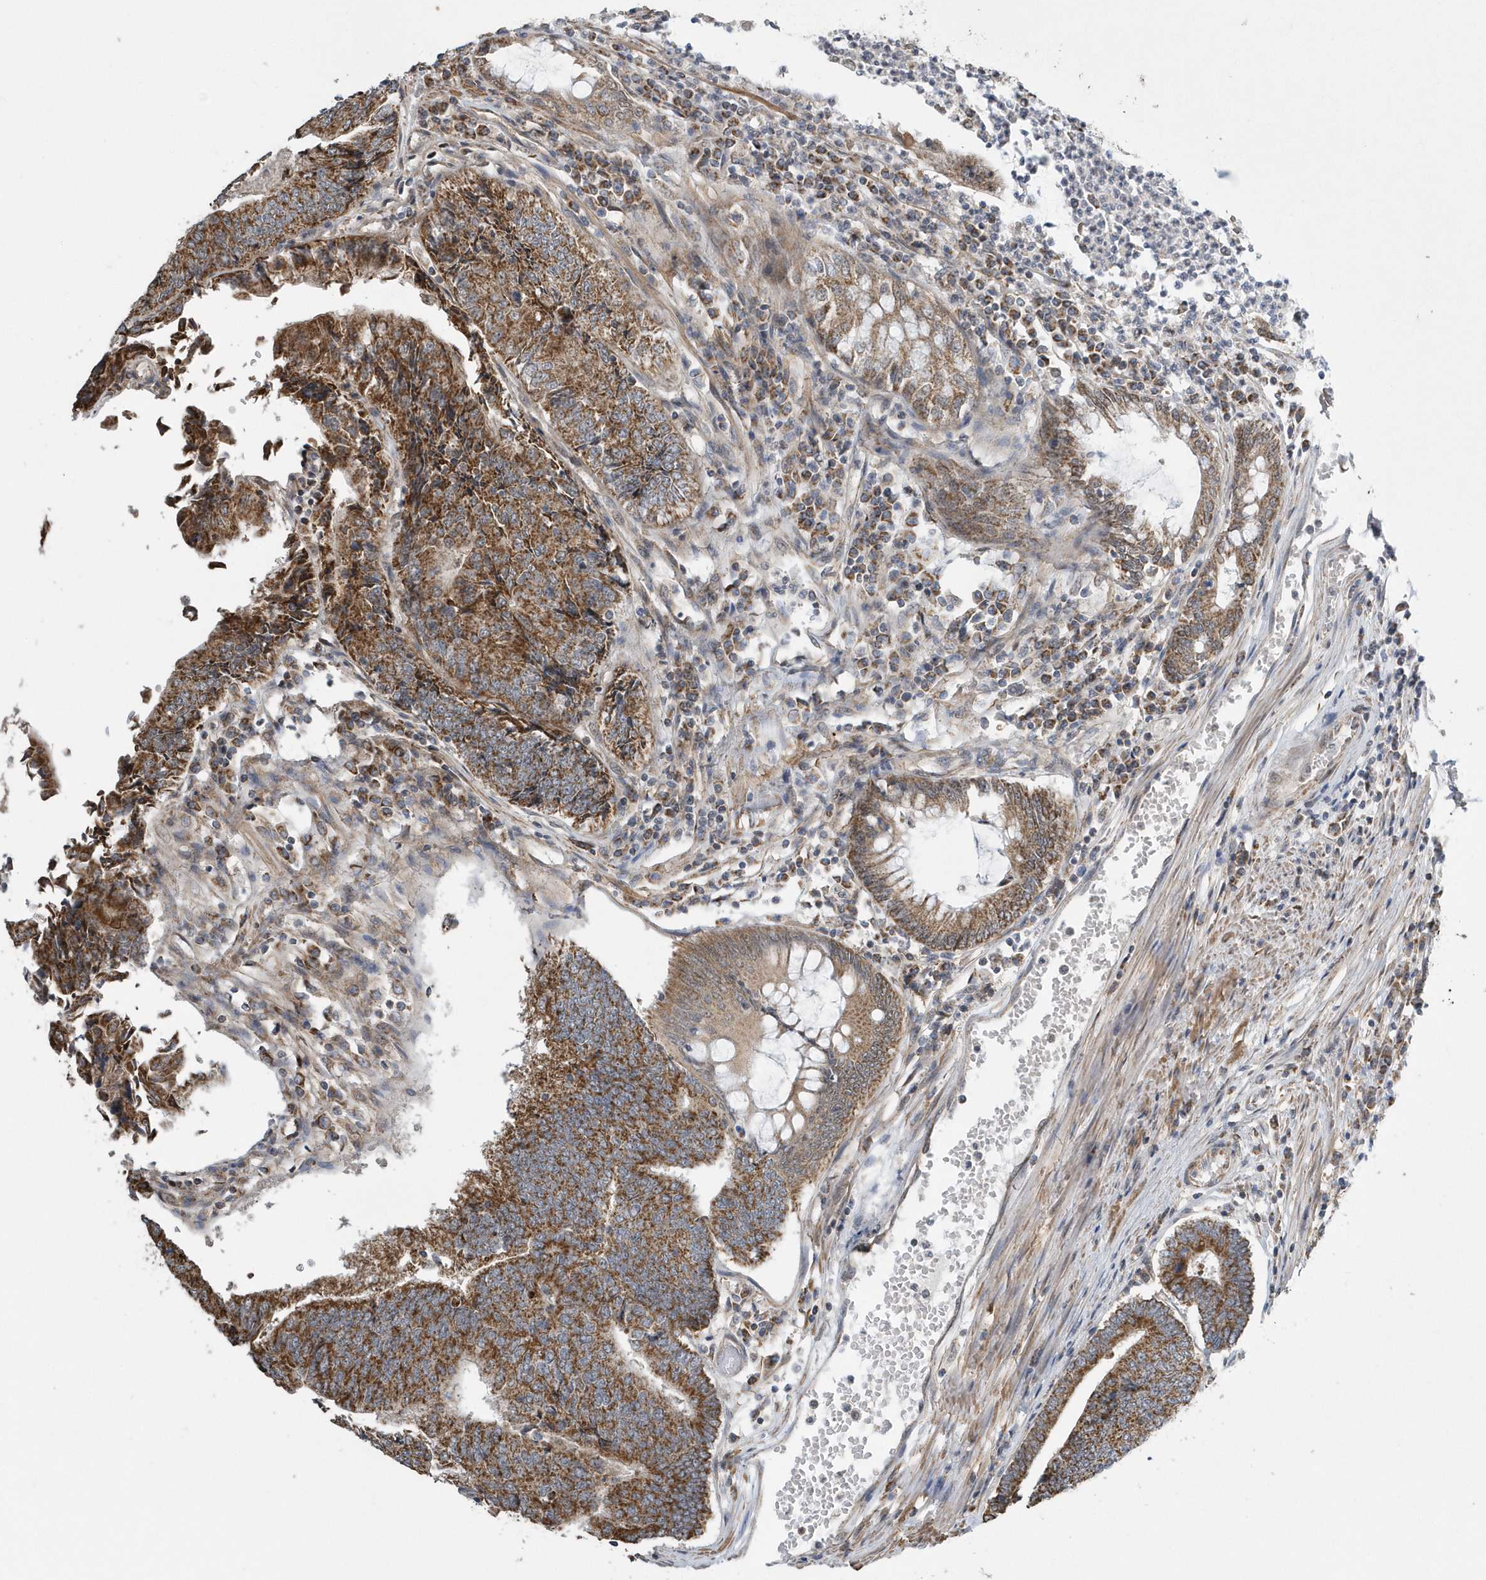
{"staining": {"intensity": "strong", "quantity": ">75%", "location": "cytoplasmic/membranous"}, "tissue": "colorectal cancer", "cell_type": "Tumor cells", "image_type": "cancer", "snomed": [{"axis": "morphology", "description": "Adenocarcinoma, NOS"}, {"axis": "topography", "description": "Colon"}], "caption": "The immunohistochemical stain labels strong cytoplasmic/membranous expression in tumor cells of colorectal adenocarcinoma tissue. (IHC, brightfield microscopy, high magnification).", "gene": "SLX9", "patient": {"sex": "female", "age": 67}}